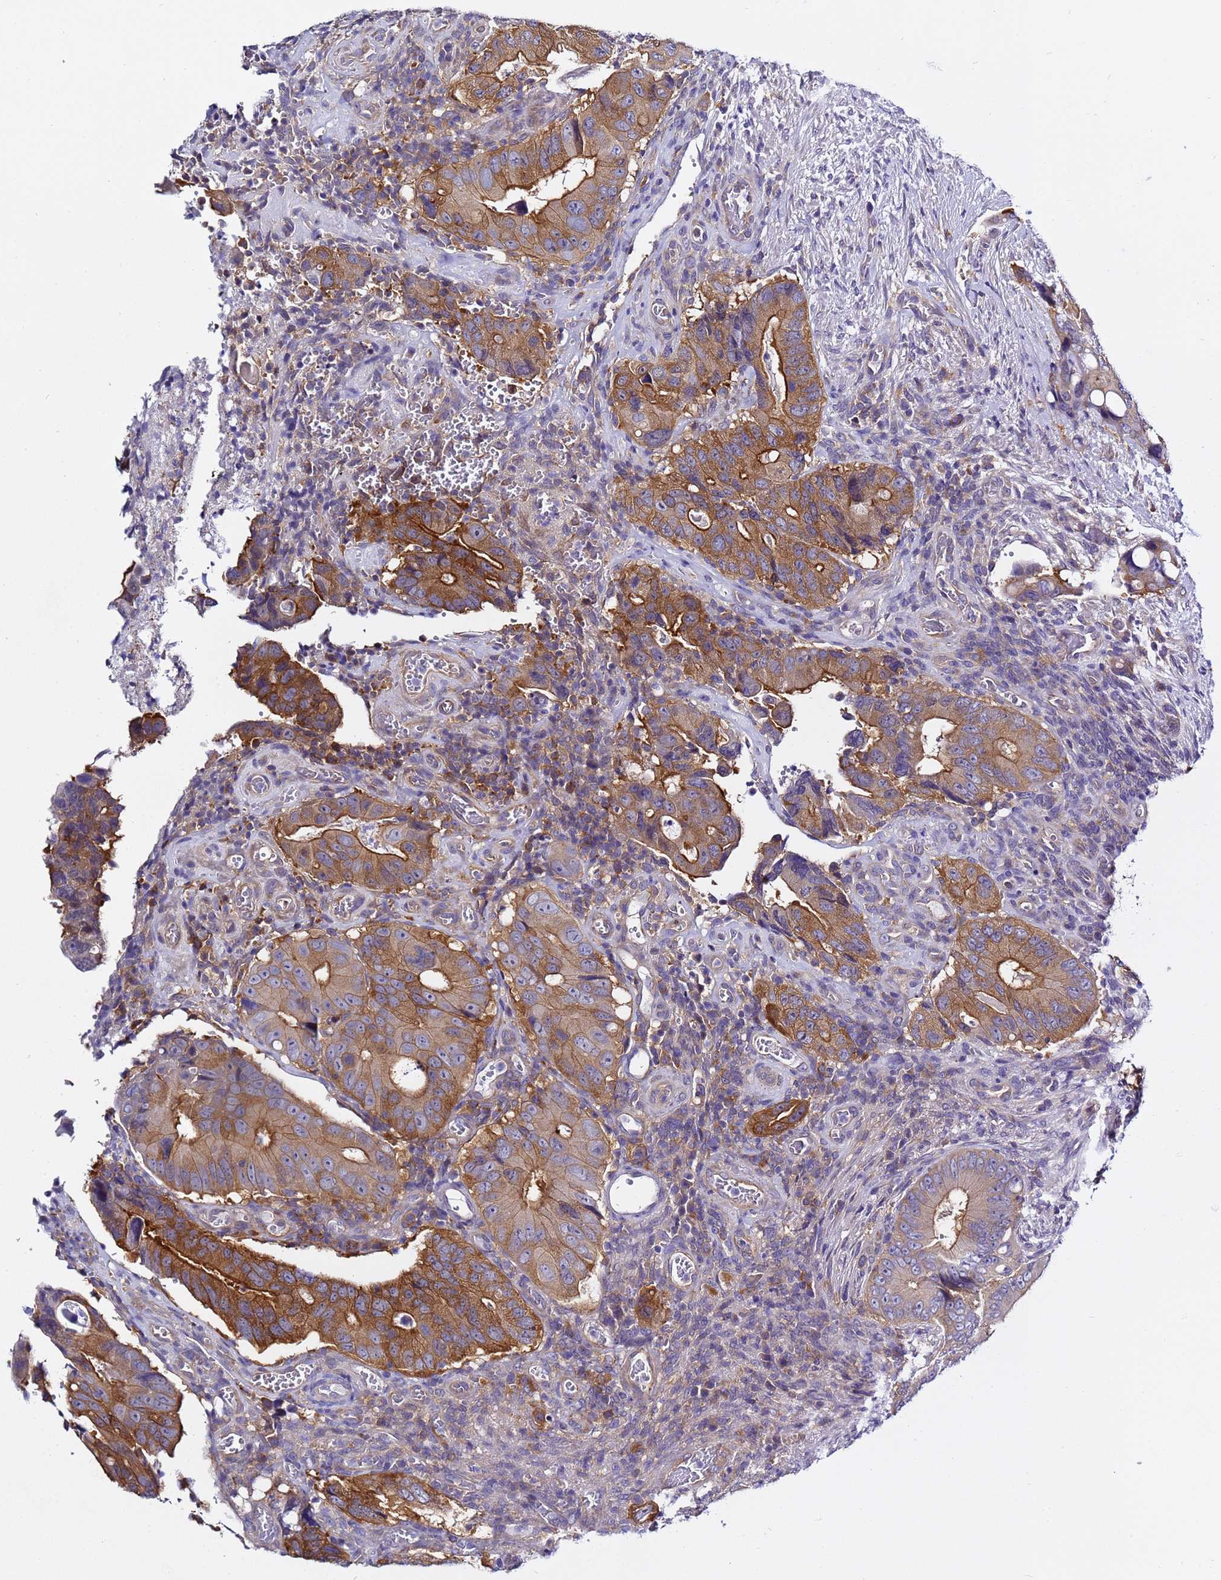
{"staining": {"intensity": "strong", "quantity": ">75%", "location": "cytoplasmic/membranous"}, "tissue": "colorectal cancer", "cell_type": "Tumor cells", "image_type": "cancer", "snomed": [{"axis": "morphology", "description": "Adenocarcinoma, NOS"}, {"axis": "topography", "description": "Colon"}], "caption": "Adenocarcinoma (colorectal) tissue reveals strong cytoplasmic/membranous expression in about >75% of tumor cells", "gene": "LENG1", "patient": {"sex": "male", "age": 84}}